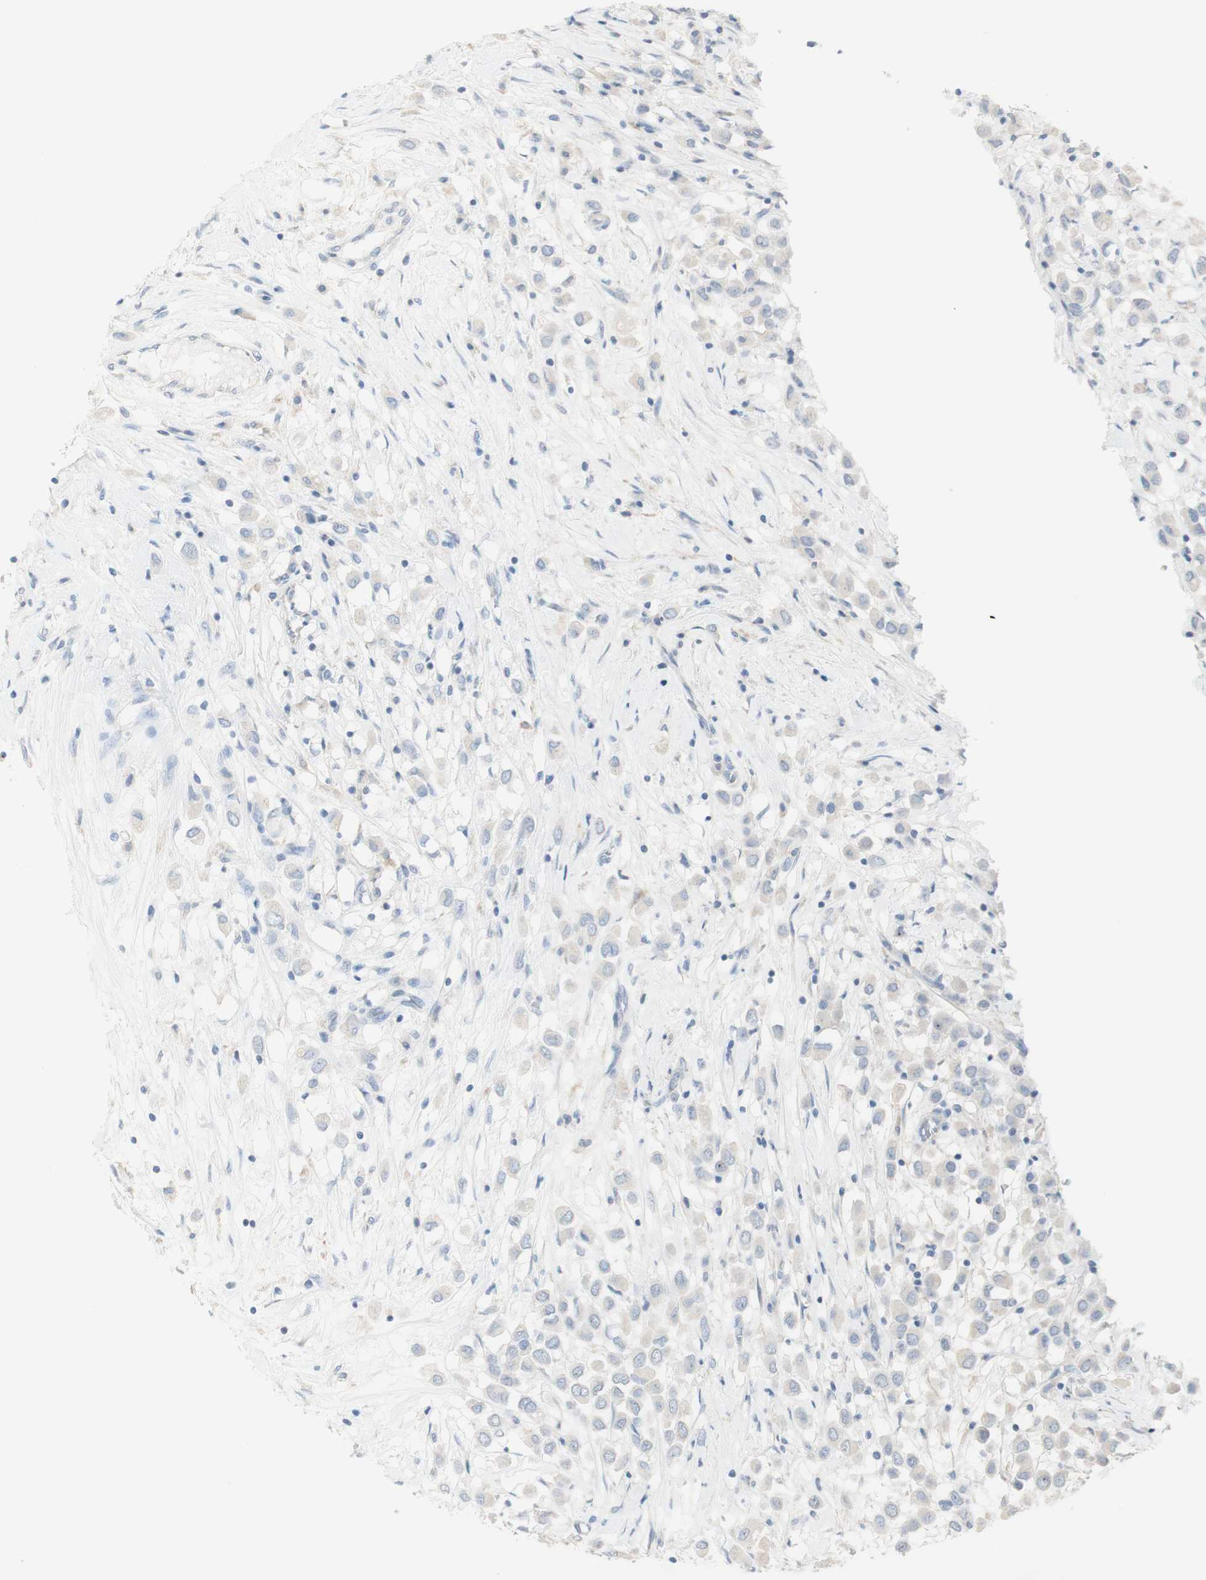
{"staining": {"intensity": "negative", "quantity": "none", "location": "none"}, "tissue": "breast cancer", "cell_type": "Tumor cells", "image_type": "cancer", "snomed": [{"axis": "morphology", "description": "Duct carcinoma"}, {"axis": "topography", "description": "Breast"}], "caption": "The micrograph displays no significant staining in tumor cells of invasive ductal carcinoma (breast).", "gene": "ART3", "patient": {"sex": "female", "age": 61}}